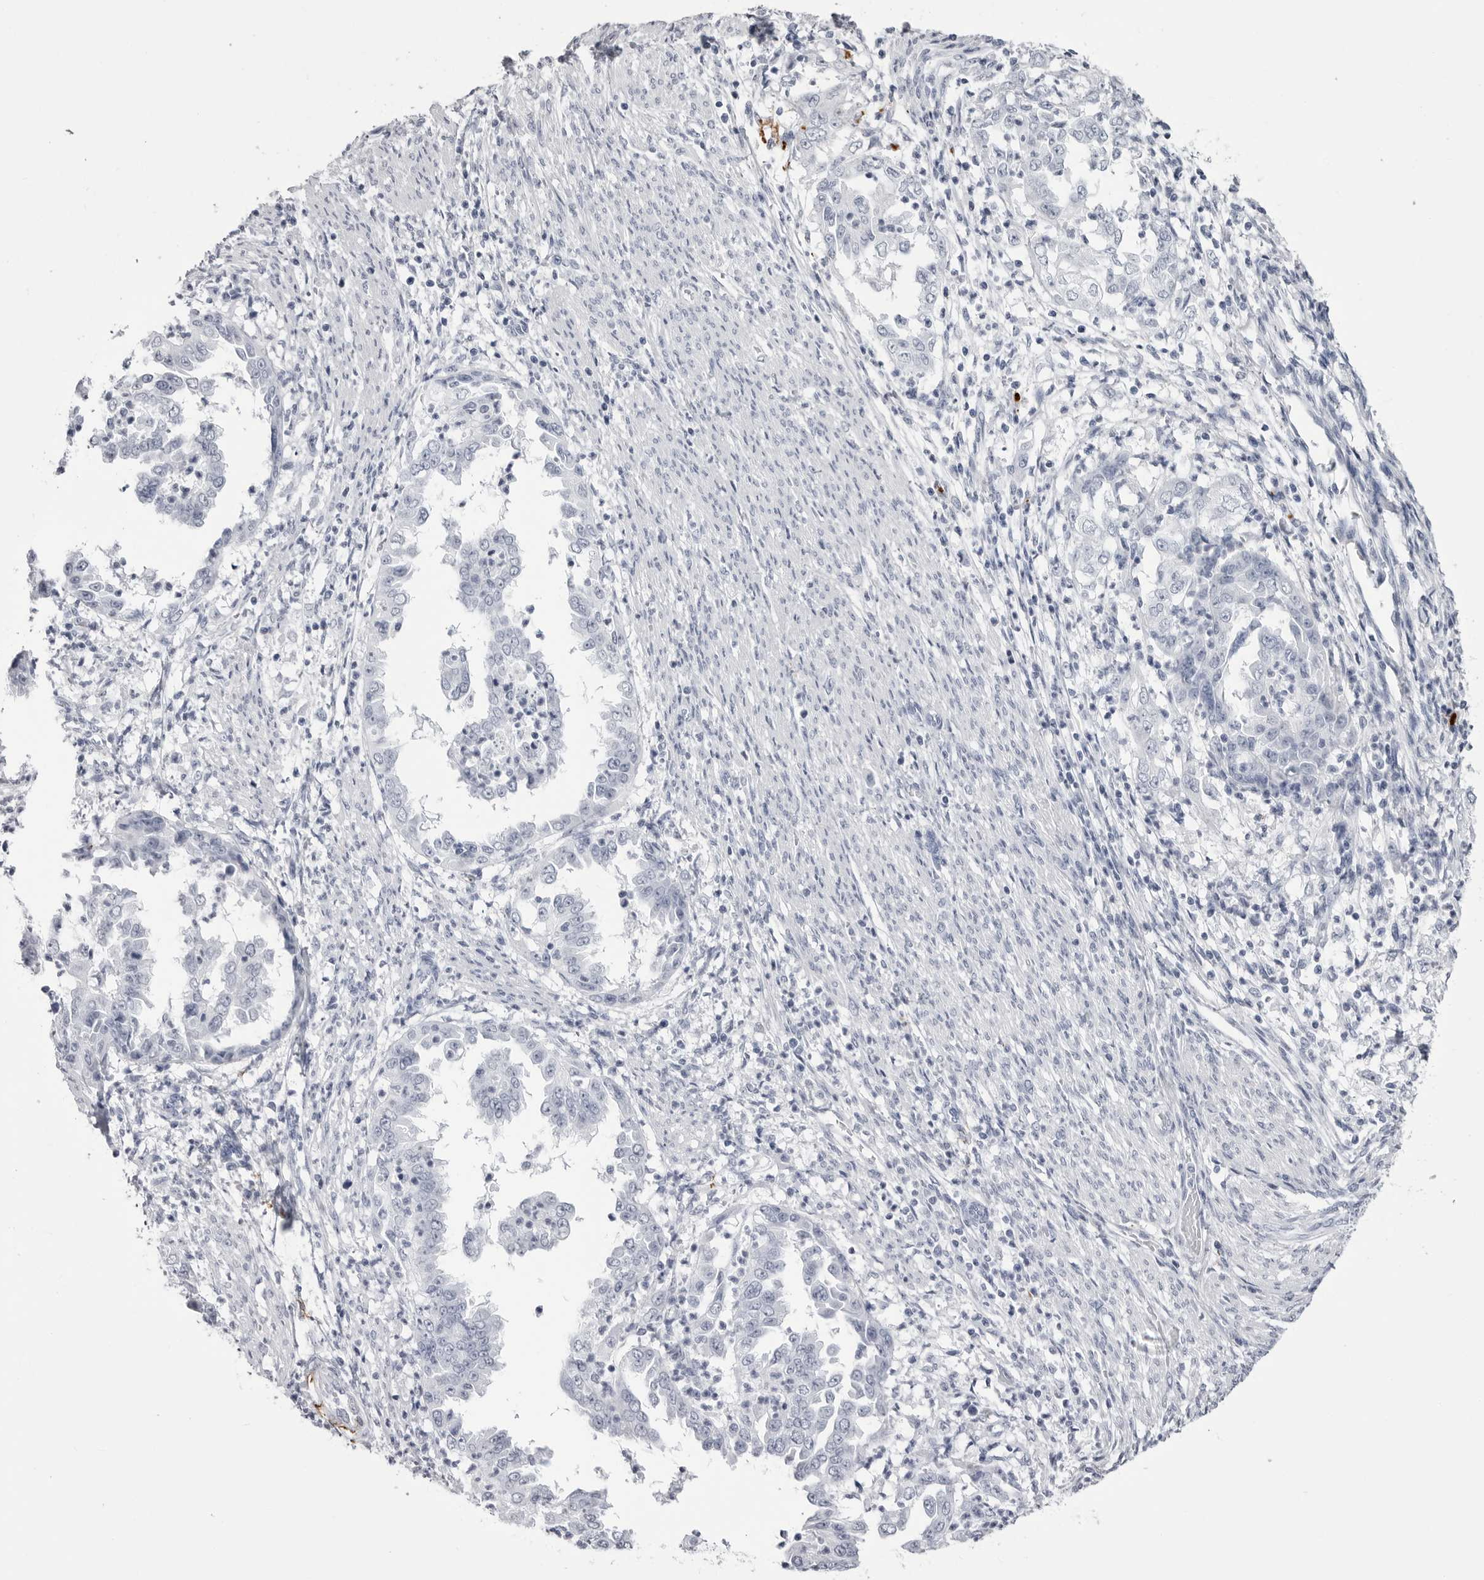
{"staining": {"intensity": "negative", "quantity": "none", "location": "none"}, "tissue": "endometrial cancer", "cell_type": "Tumor cells", "image_type": "cancer", "snomed": [{"axis": "morphology", "description": "Adenocarcinoma, NOS"}, {"axis": "topography", "description": "Endometrium"}], "caption": "Endometrial cancer (adenocarcinoma) was stained to show a protein in brown. There is no significant expression in tumor cells.", "gene": "COL26A1", "patient": {"sex": "female", "age": 85}}